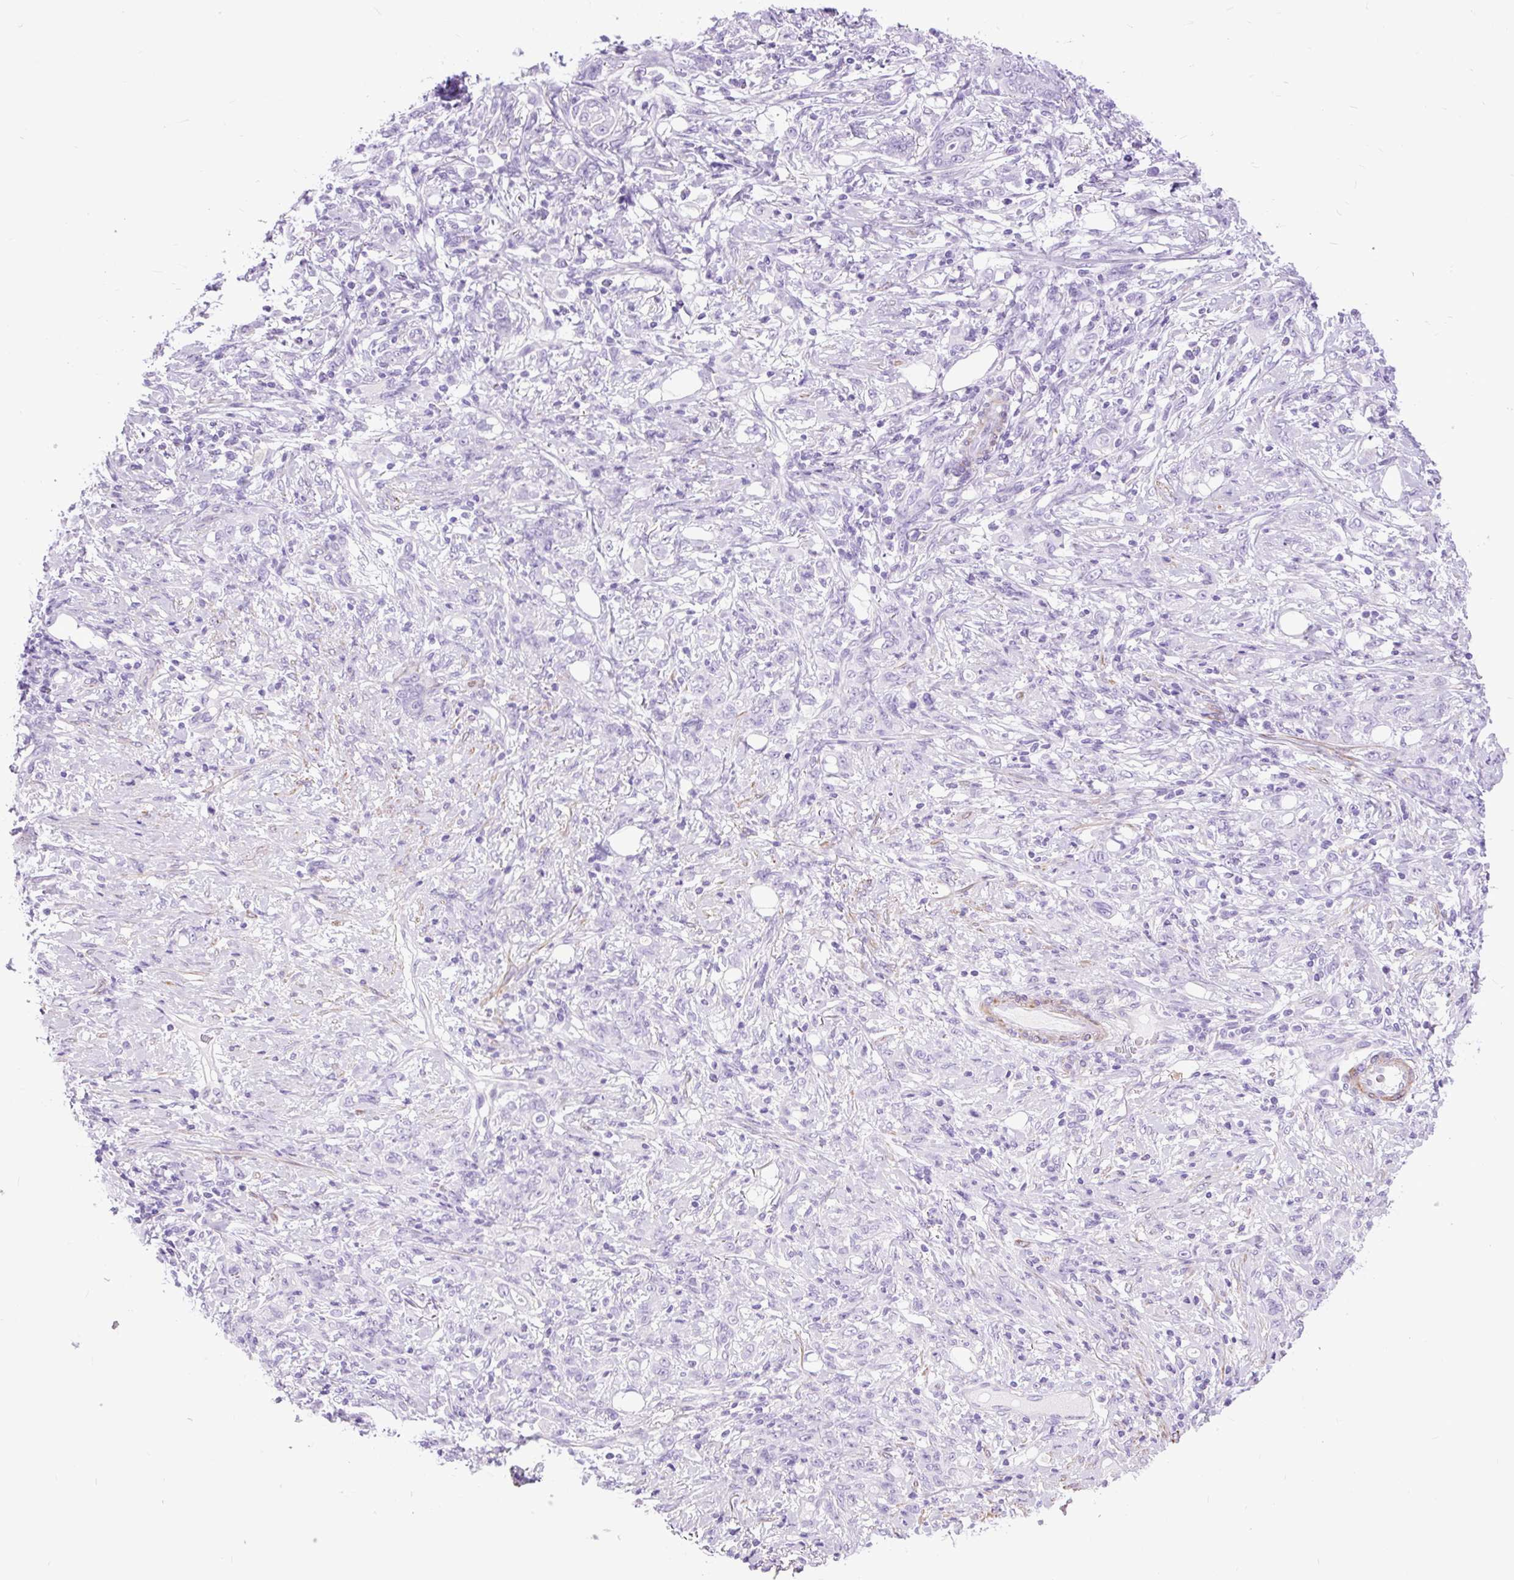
{"staining": {"intensity": "negative", "quantity": "none", "location": "none"}, "tissue": "stomach cancer", "cell_type": "Tumor cells", "image_type": "cancer", "snomed": [{"axis": "morphology", "description": "Adenocarcinoma, NOS"}, {"axis": "topography", "description": "Stomach"}], "caption": "The image exhibits no staining of tumor cells in stomach cancer (adenocarcinoma). (DAB IHC, high magnification).", "gene": "DPP6", "patient": {"sex": "female", "age": 79}}